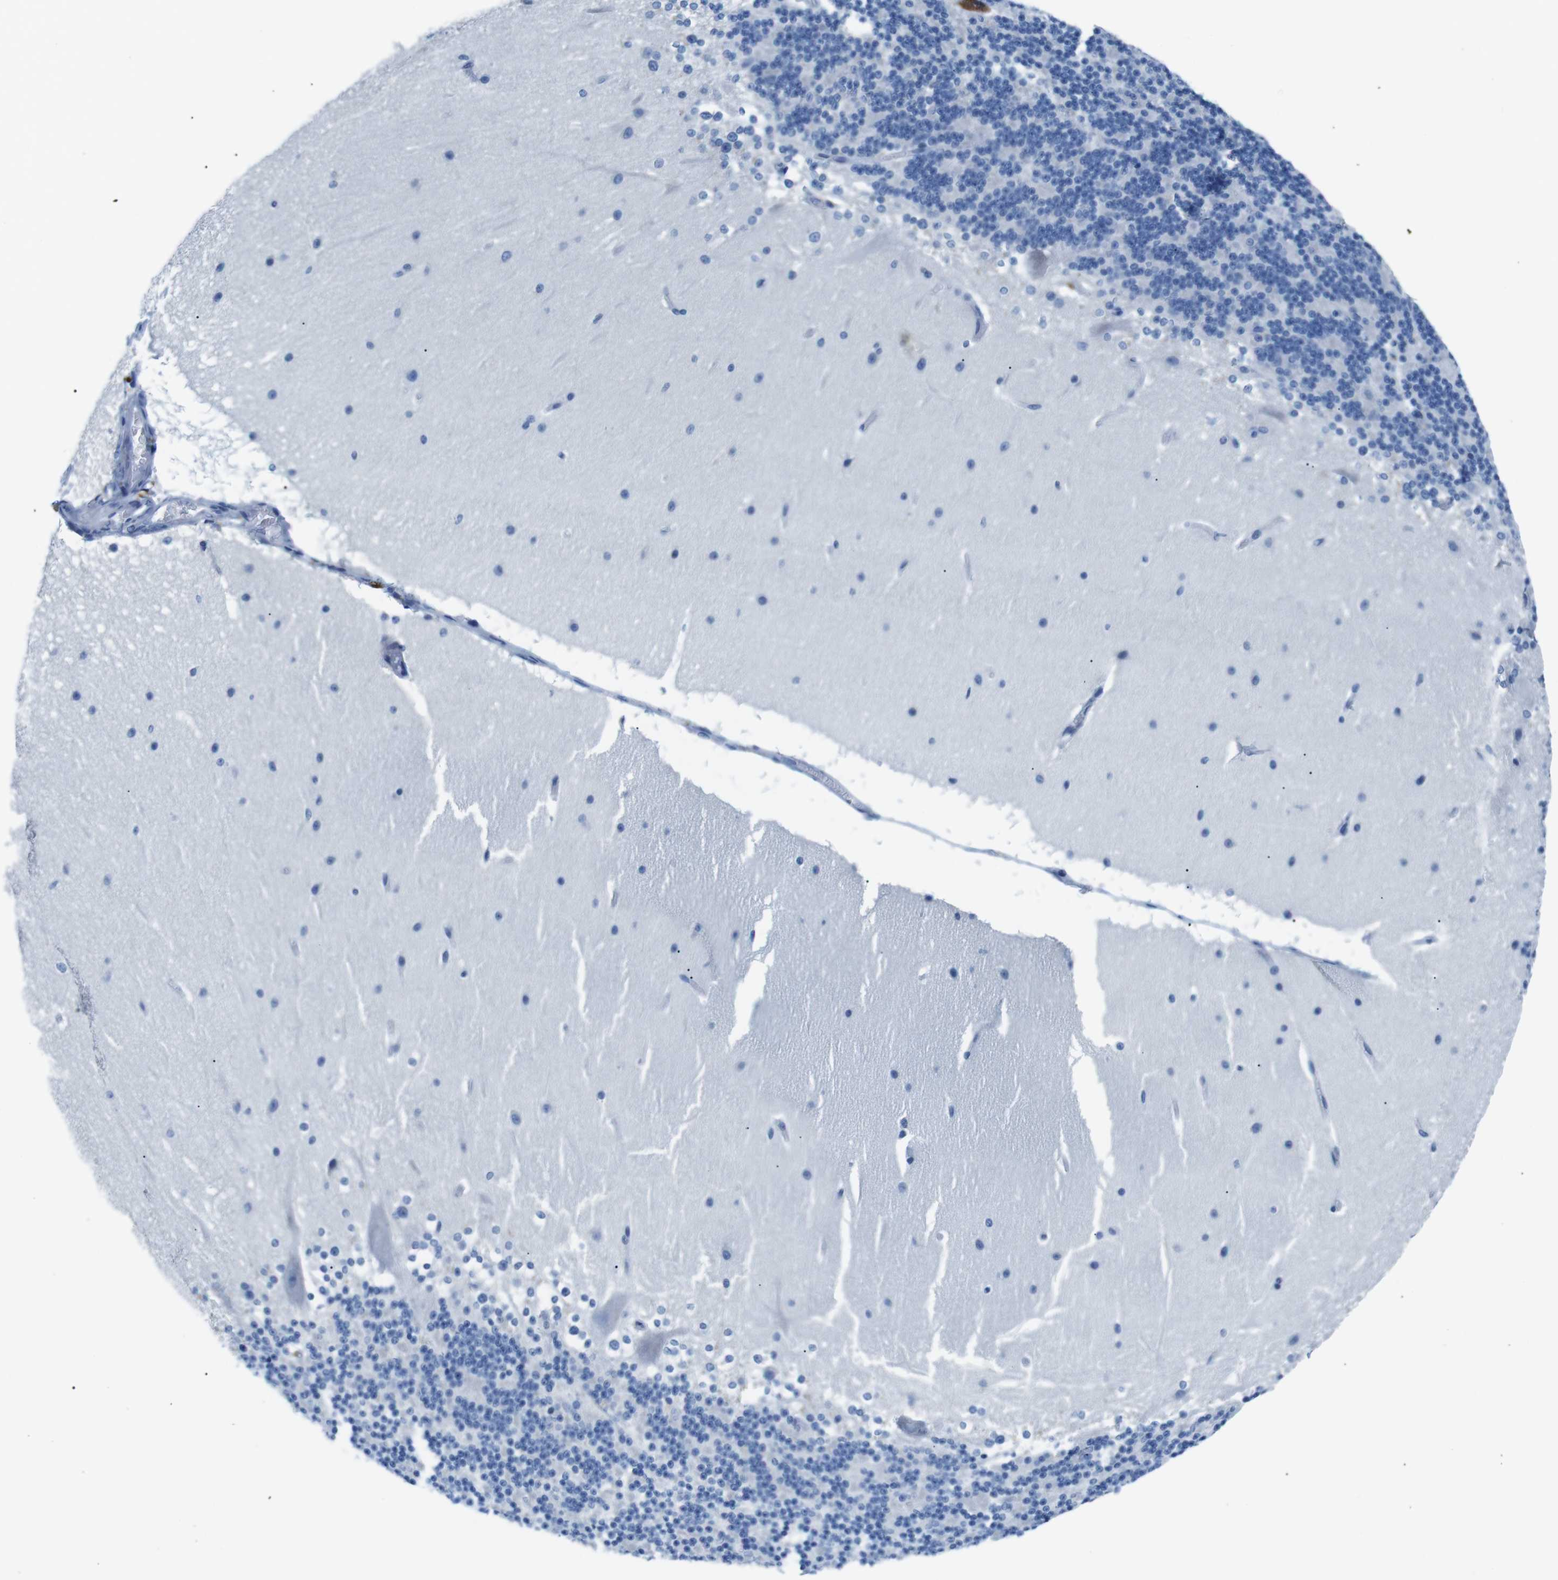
{"staining": {"intensity": "negative", "quantity": "none", "location": "none"}, "tissue": "cerebellum", "cell_type": "Cells in granular layer", "image_type": "normal", "snomed": [{"axis": "morphology", "description": "Normal tissue, NOS"}, {"axis": "topography", "description": "Cerebellum"}], "caption": "Immunohistochemical staining of benign cerebellum displays no significant expression in cells in granular layer.", "gene": "MUC2", "patient": {"sex": "female", "age": 19}}